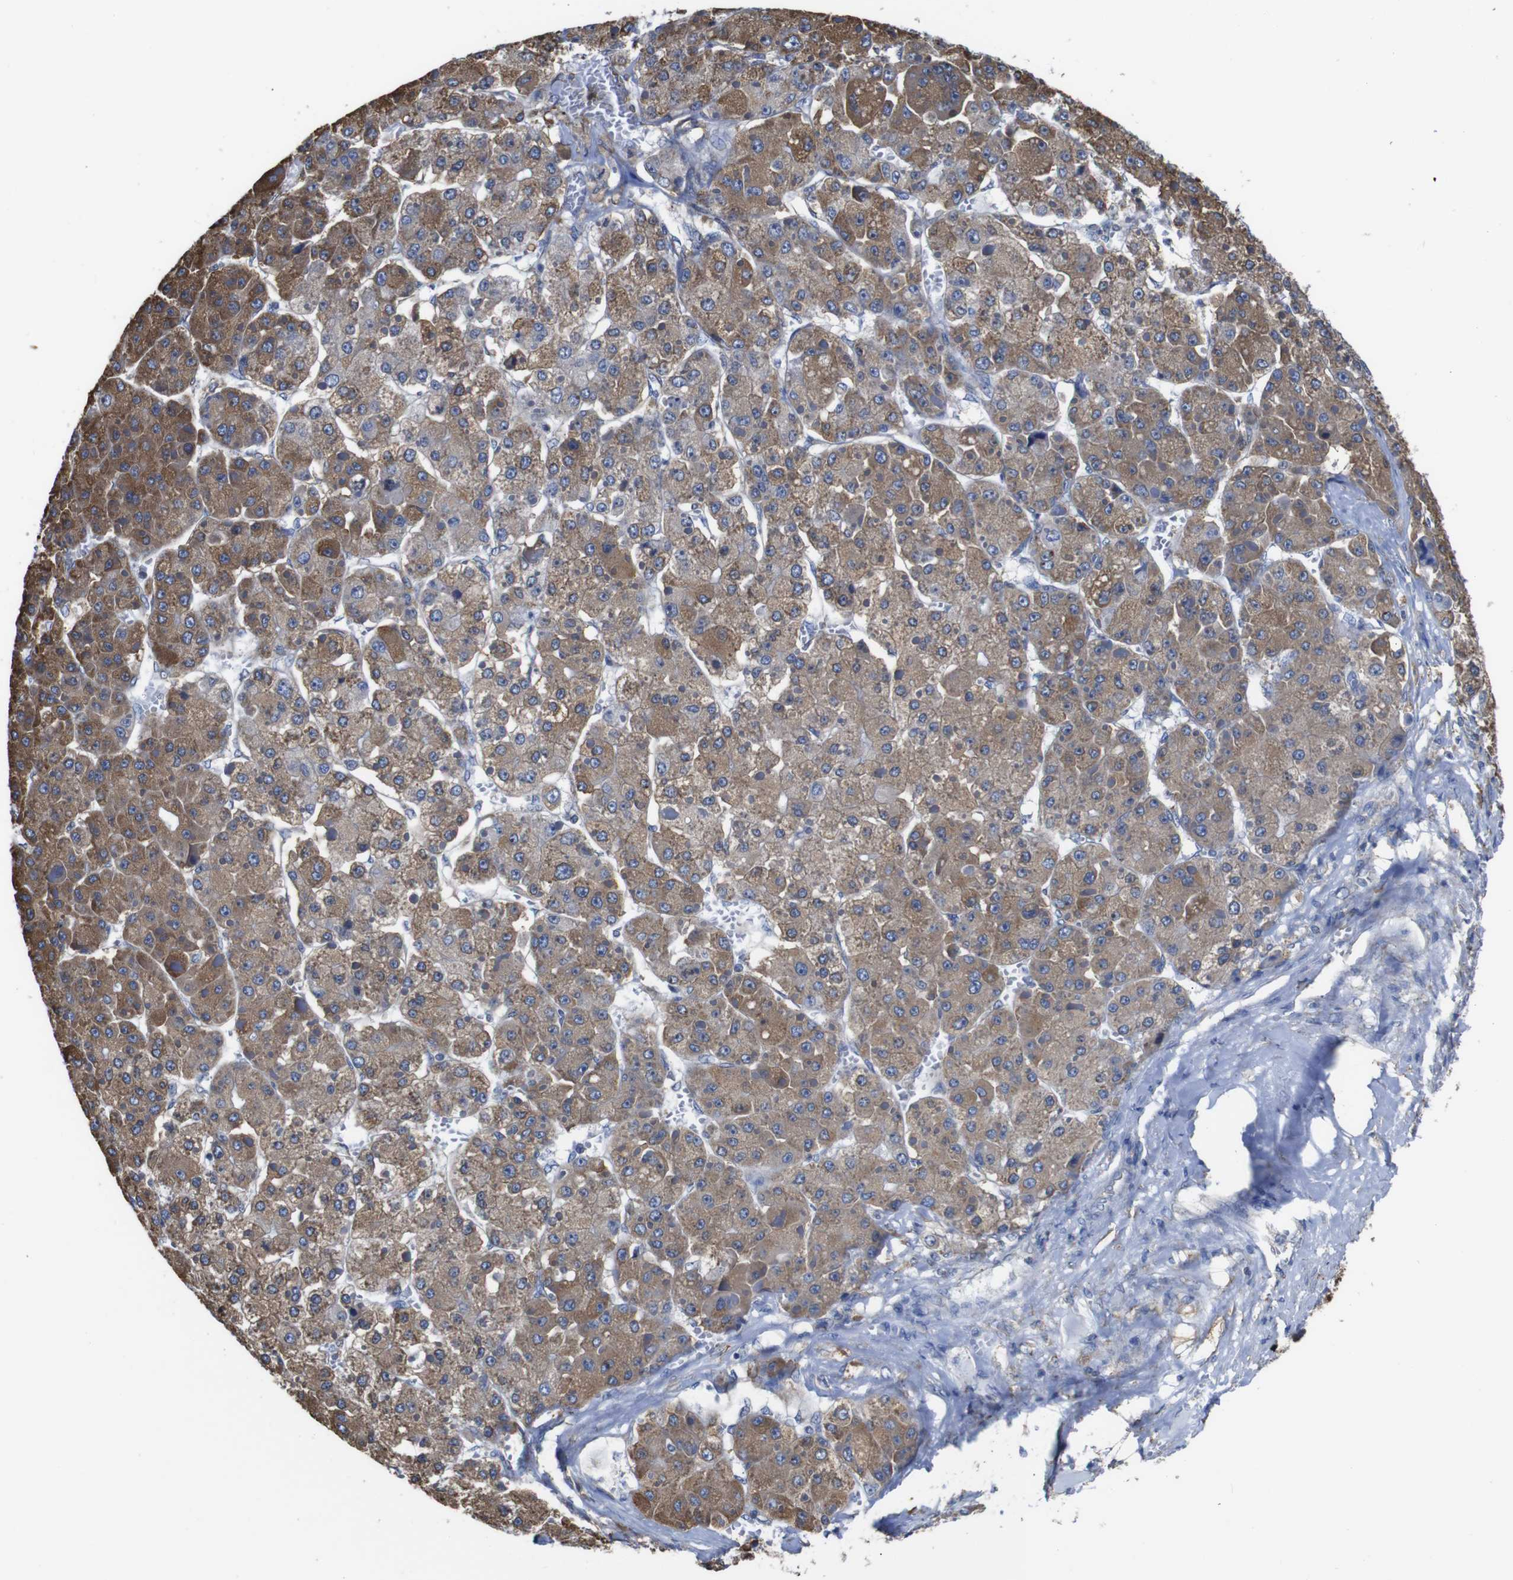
{"staining": {"intensity": "moderate", "quantity": ">75%", "location": "cytoplasmic/membranous"}, "tissue": "liver cancer", "cell_type": "Tumor cells", "image_type": "cancer", "snomed": [{"axis": "morphology", "description": "Carcinoma, Hepatocellular, NOS"}, {"axis": "topography", "description": "Liver"}], "caption": "A photomicrograph of hepatocellular carcinoma (liver) stained for a protein demonstrates moderate cytoplasmic/membranous brown staining in tumor cells.", "gene": "PPIB", "patient": {"sex": "female", "age": 73}}